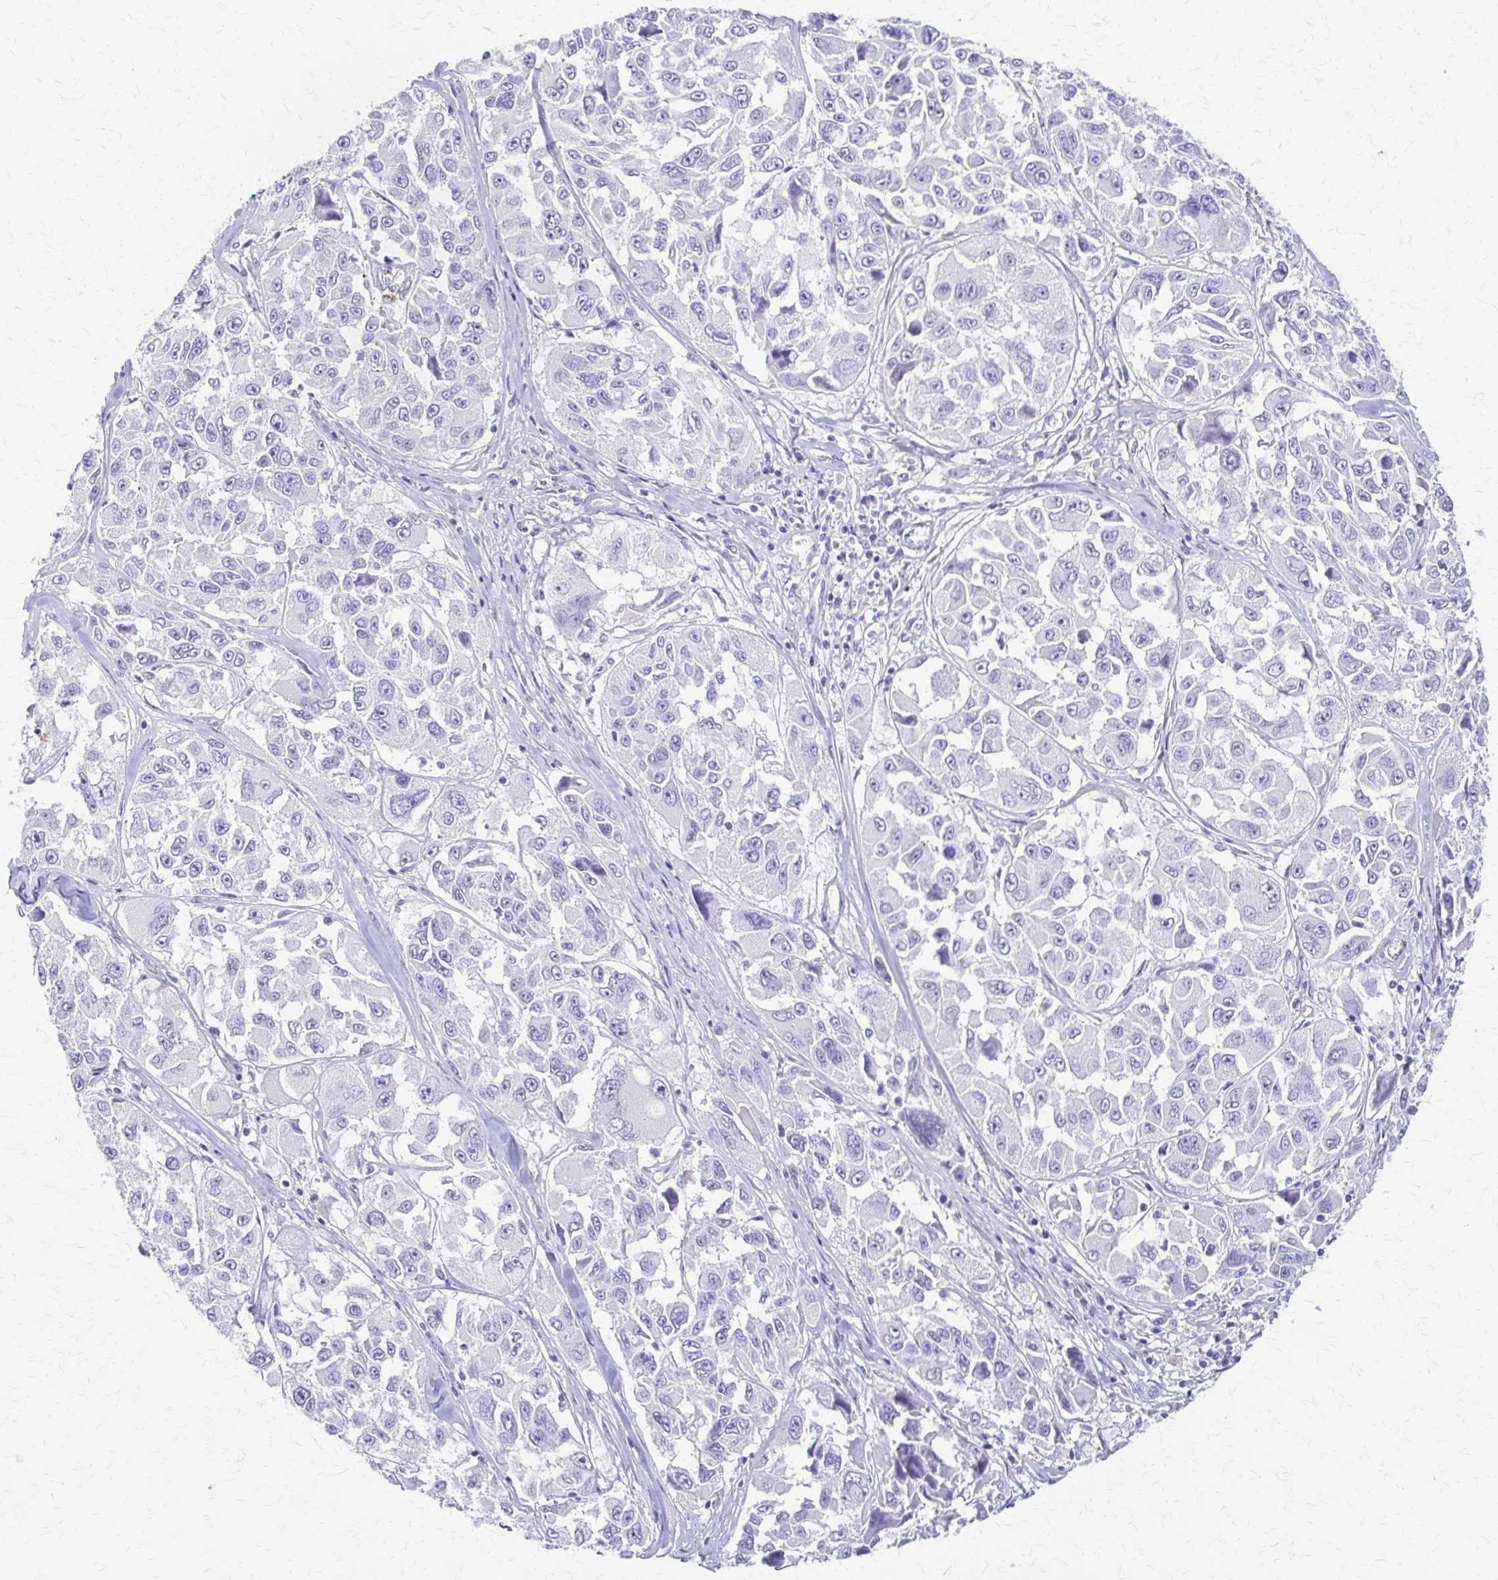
{"staining": {"intensity": "negative", "quantity": "none", "location": "none"}, "tissue": "melanoma", "cell_type": "Tumor cells", "image_type": "cancer", "snomed": [{"axis": "morphology", "description": "Malignant melanoma, NOS"}, {"axis": "topography", "description": "Skin"}], "caption": "Micrograph shows no significant protein staining in tumor cells of malignant melanoma.", "gene": "ZSCAN5B", "patient": {"sex": "female", "age": 66}}